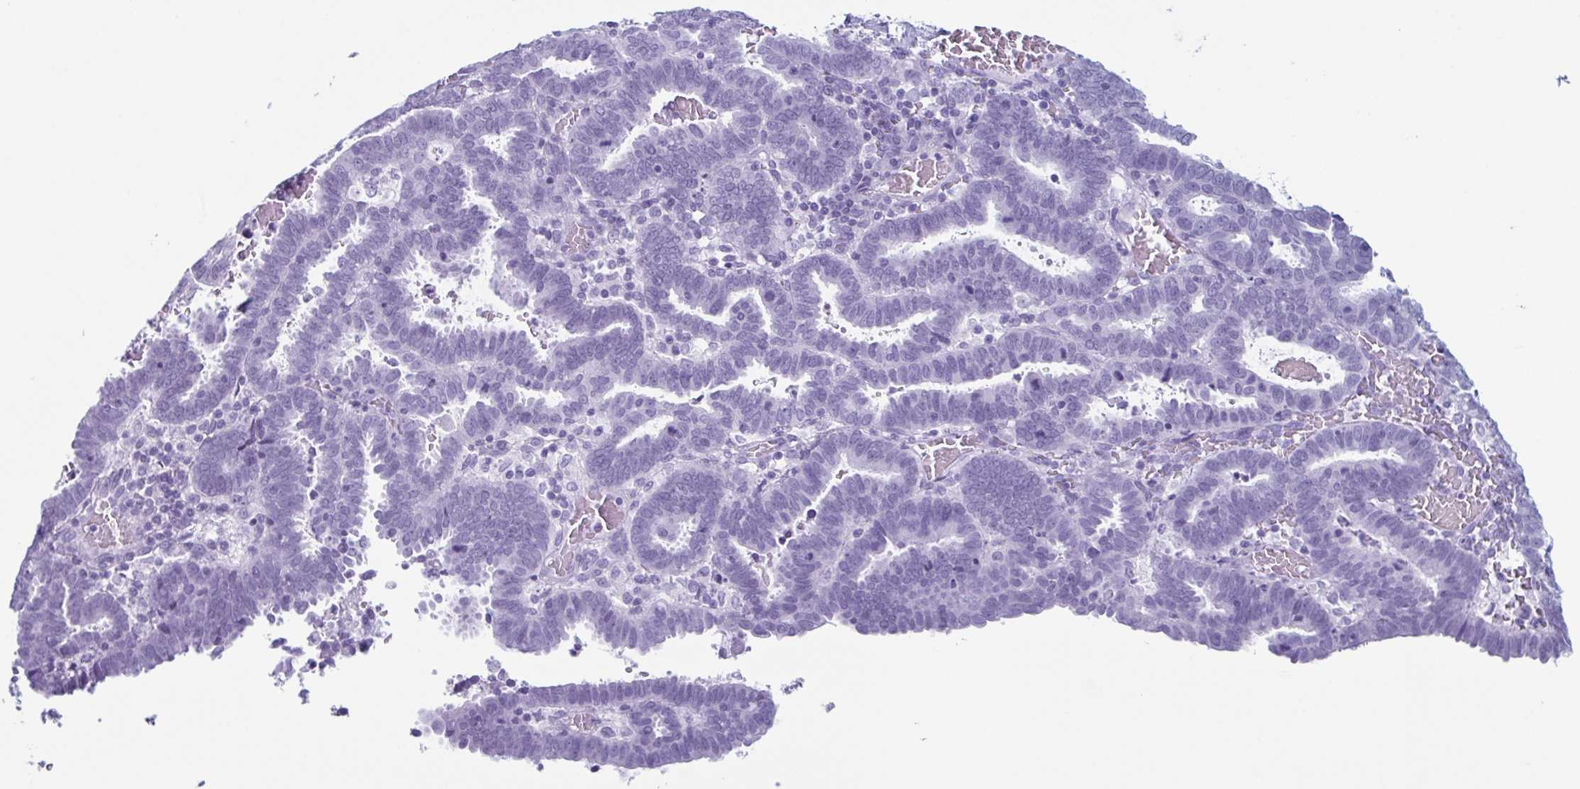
{"staining": {"intensity": "negative", "quantity": "none", "location": "none"}, "tissue": "endometrial cancer", "cell_type": "Tumor cells", "image_type": "cancer", "snomed": [{"axis": "morphology", "description": "Adenocarcinoma, NOS"}, {"axis": "topography", "description": "Uterus"}], "caption": "A high-resolution histopathology image shows IHC staining of endometrial cancer, which displays no significant positivity in tumor cells.", "gene": "ENKUR", "patient": {"sex": "female", "age": 83}}